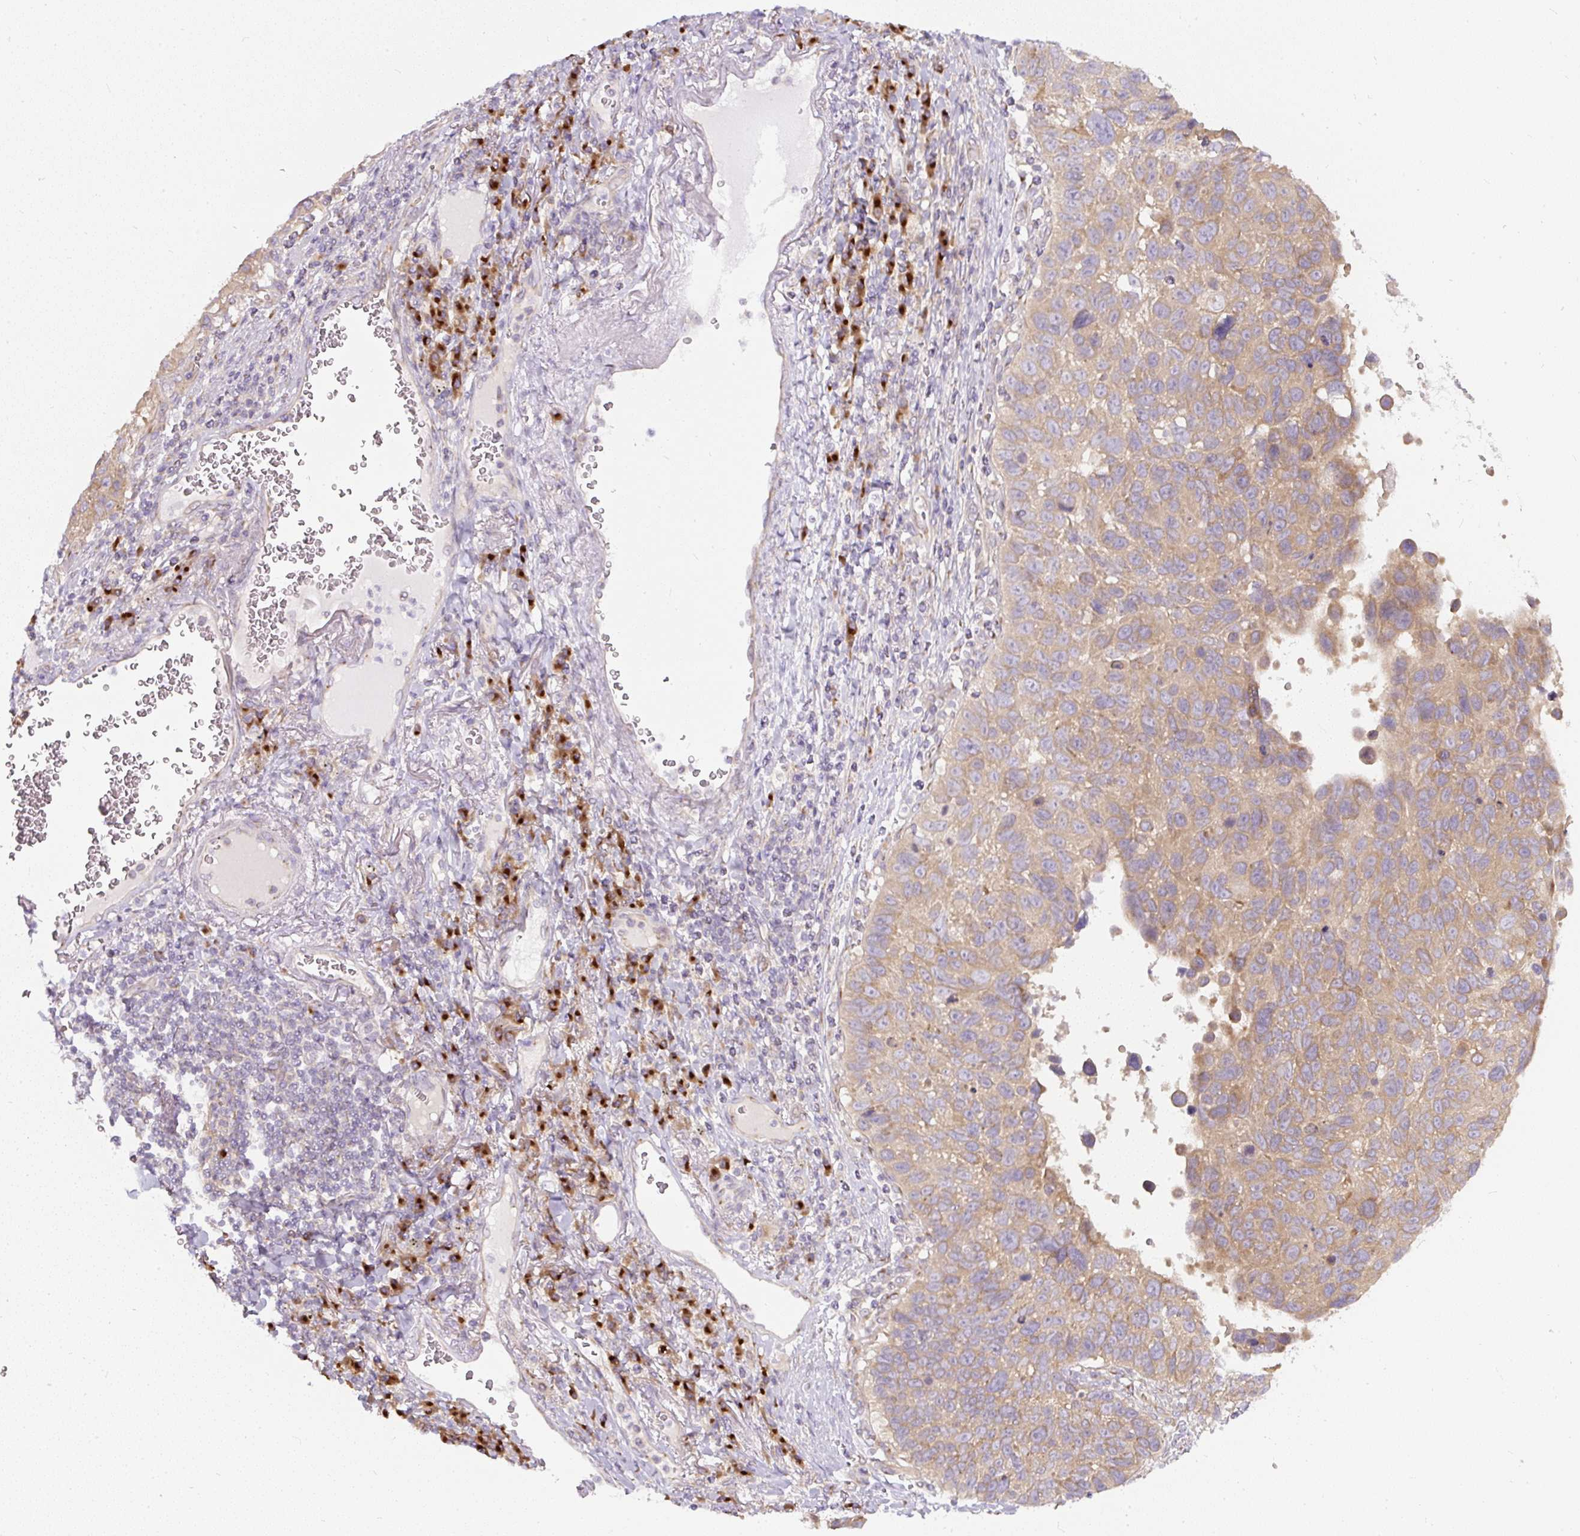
{"staining": {"intensity": "moderate", "quantity": ">75%", "location": "cytoplasmic/membranous"}, "tissue": "lung cancer", "cell_type": "Tumor cells", "image_type": "cancer", "snomed": [{"axis": "morphology", "description": "Squamous cell carcinoma, NOS"}, {"axis": "topography", "description": "Lung"}], "caption": "Immunohistochemical staining of human lung cancer shows medium levels of moderate cytoplasmic/membranous protein expression in about >75% of tumor cells. (DAB (3,3'-diaminobenzidine) IHC, brown staining for protein, blue staining for nuclei).", "gene": "MLX", "patient": {"sex": "male", "age": 66}}